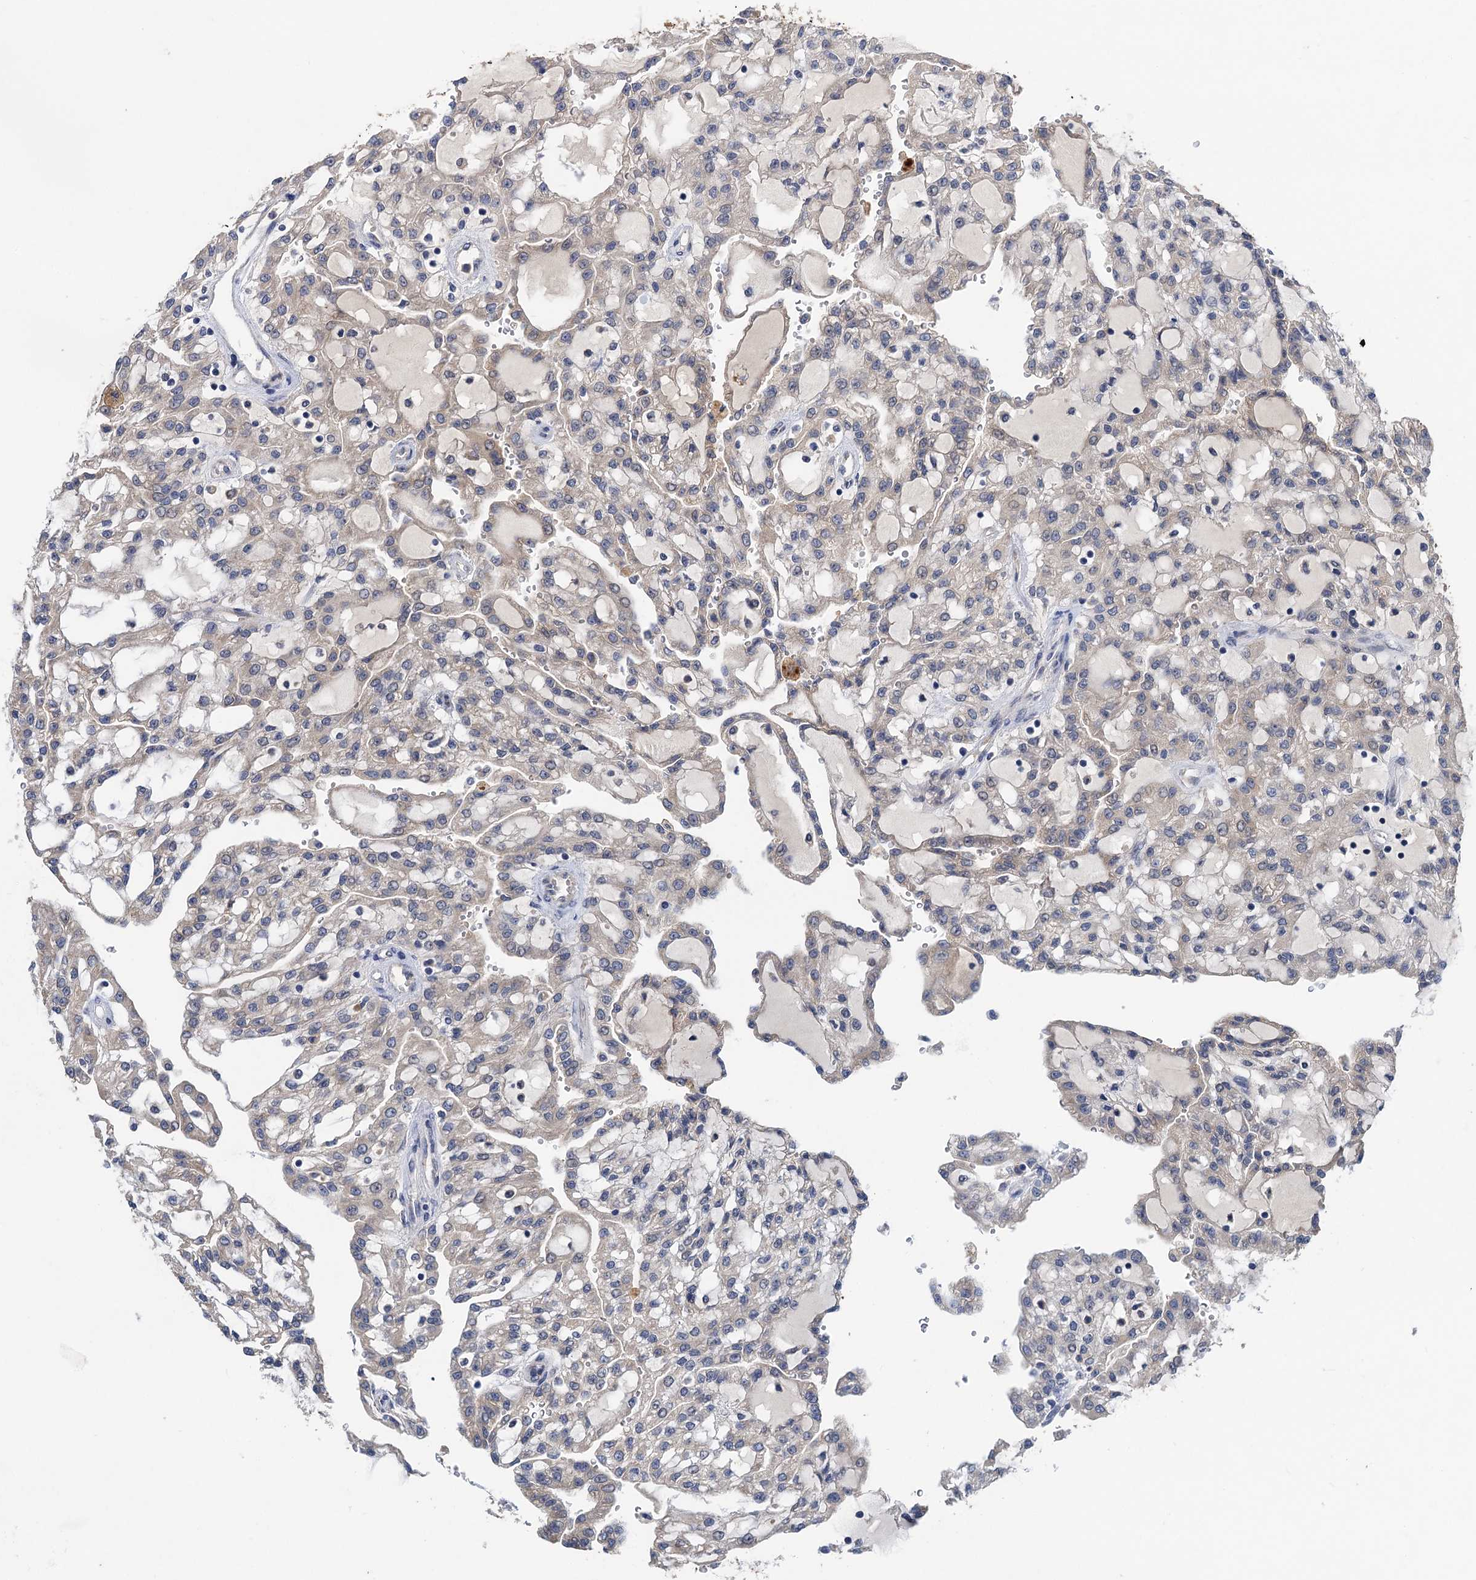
{"staining": {"intensity": "negative", "quantity": "none", "location": "none"}, "tissue": "renal cancer", "cell_type": "Tumor cells", "image_type": "cancer", "snomed": [{"axis": "morphology", "description": "Adenocarcinoma, NOS"}, {"axis": "topography", "description": "Kidney"}], "caption": "A high-resolution micrograph shows immunohistochemistry staining of adenocarcinoma (renal), which shows no significant staining in tumor cells.", "gene": "TMEM39B", "patient": {"sex": "male", "age": 63}}